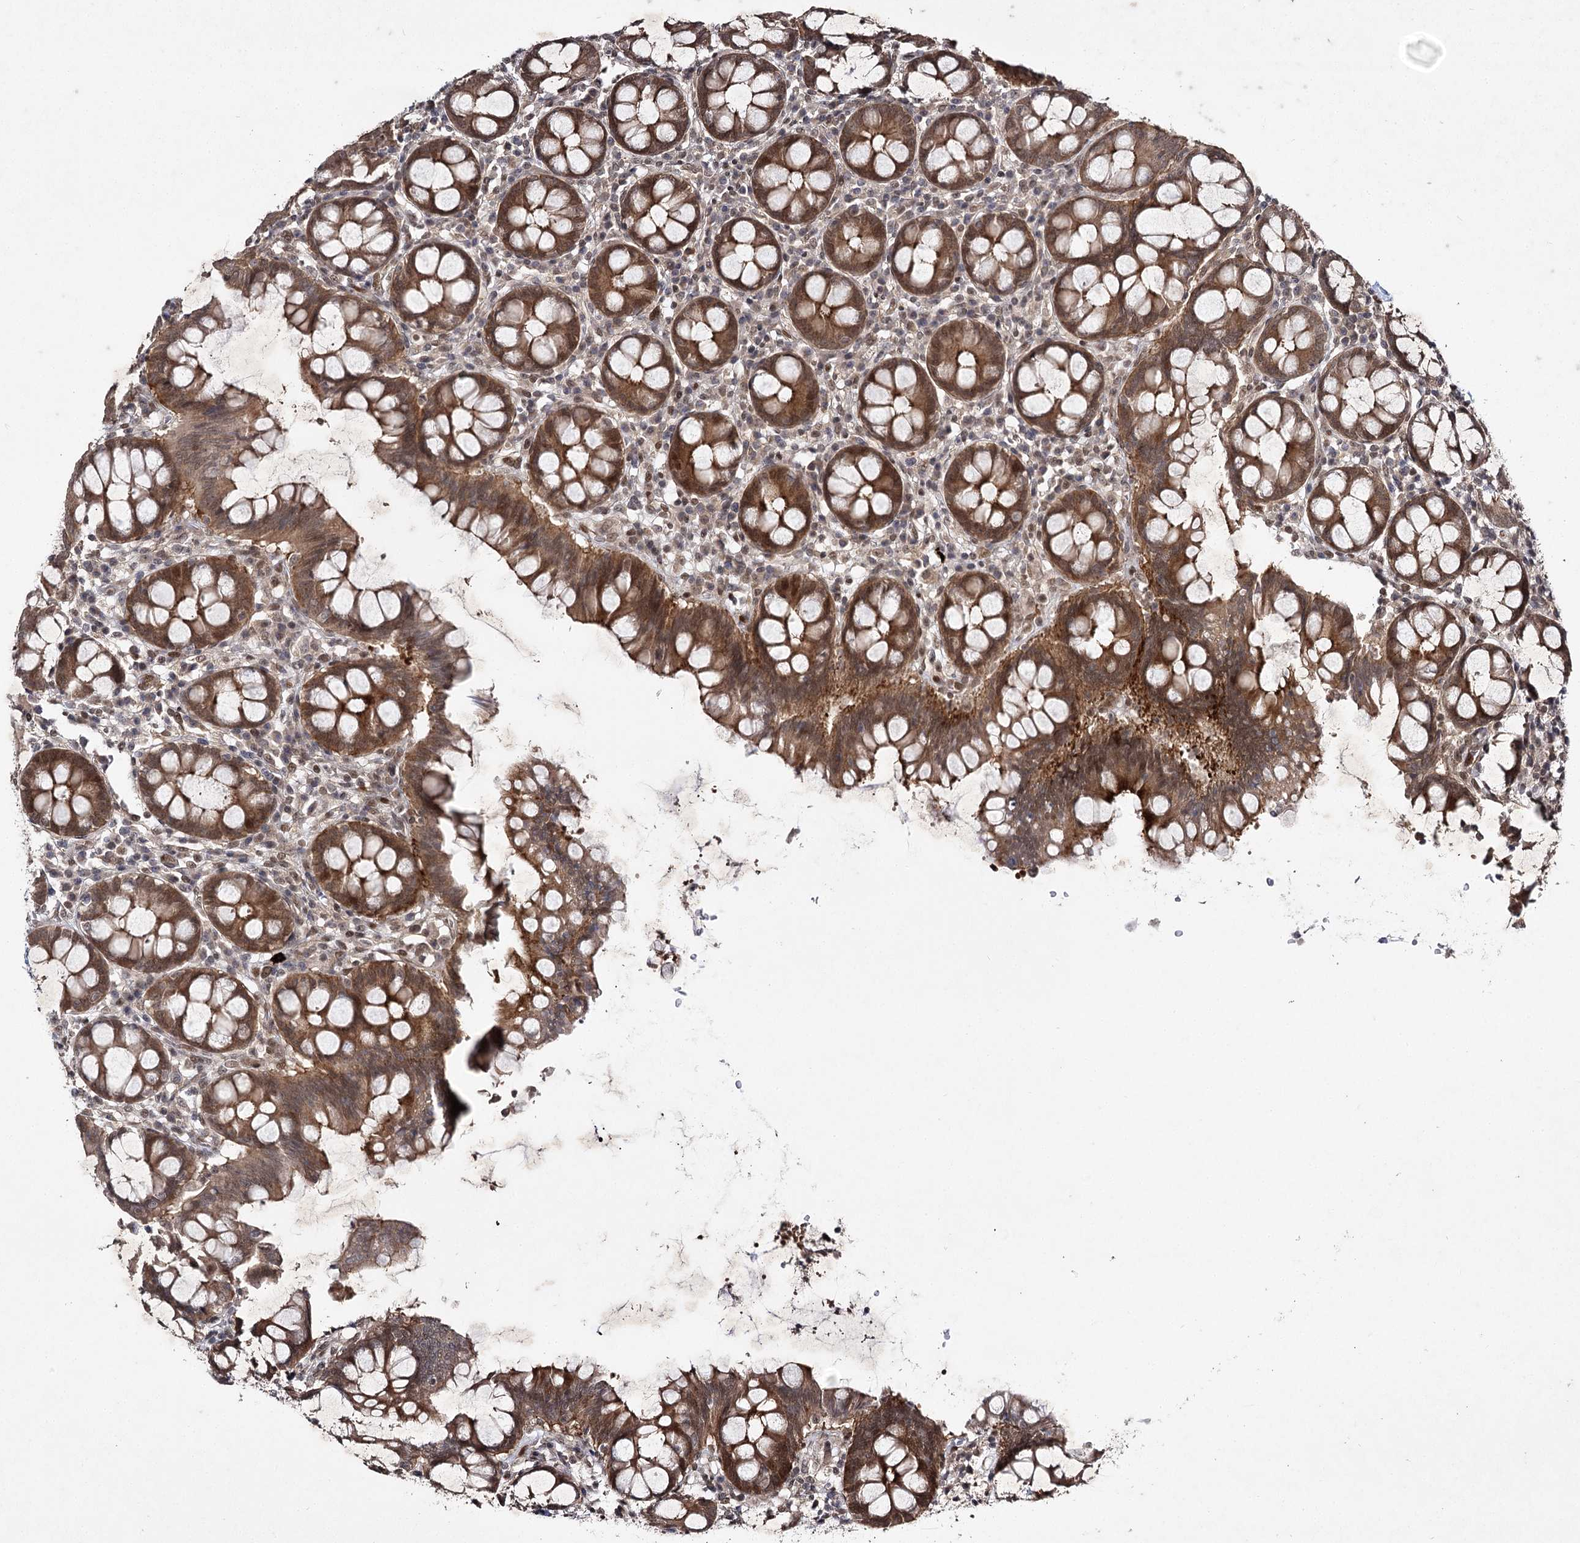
{"staining": {"intensity": "moderate", "quantity": ">75%", "location": "cytoplasmic/membranous,nuclear"}, "tissue": "colon", "cell_type": "Endothelial cells", "image_type": "normal", "snomed": [{"axis": "morphology", "description": "Normal tissue, NOS"}, {"axis": "topography", "description": "Colon"}], "caption": "A photomicrograph showing moderate cytoplasmic/membranous,nuclear staining in about >75% of endothelial cells in benign colon, as visualized by brown immunohistochemical staining.", "gene": "DCUN1D4", "patient": {"sex": "female", "age": 79}}